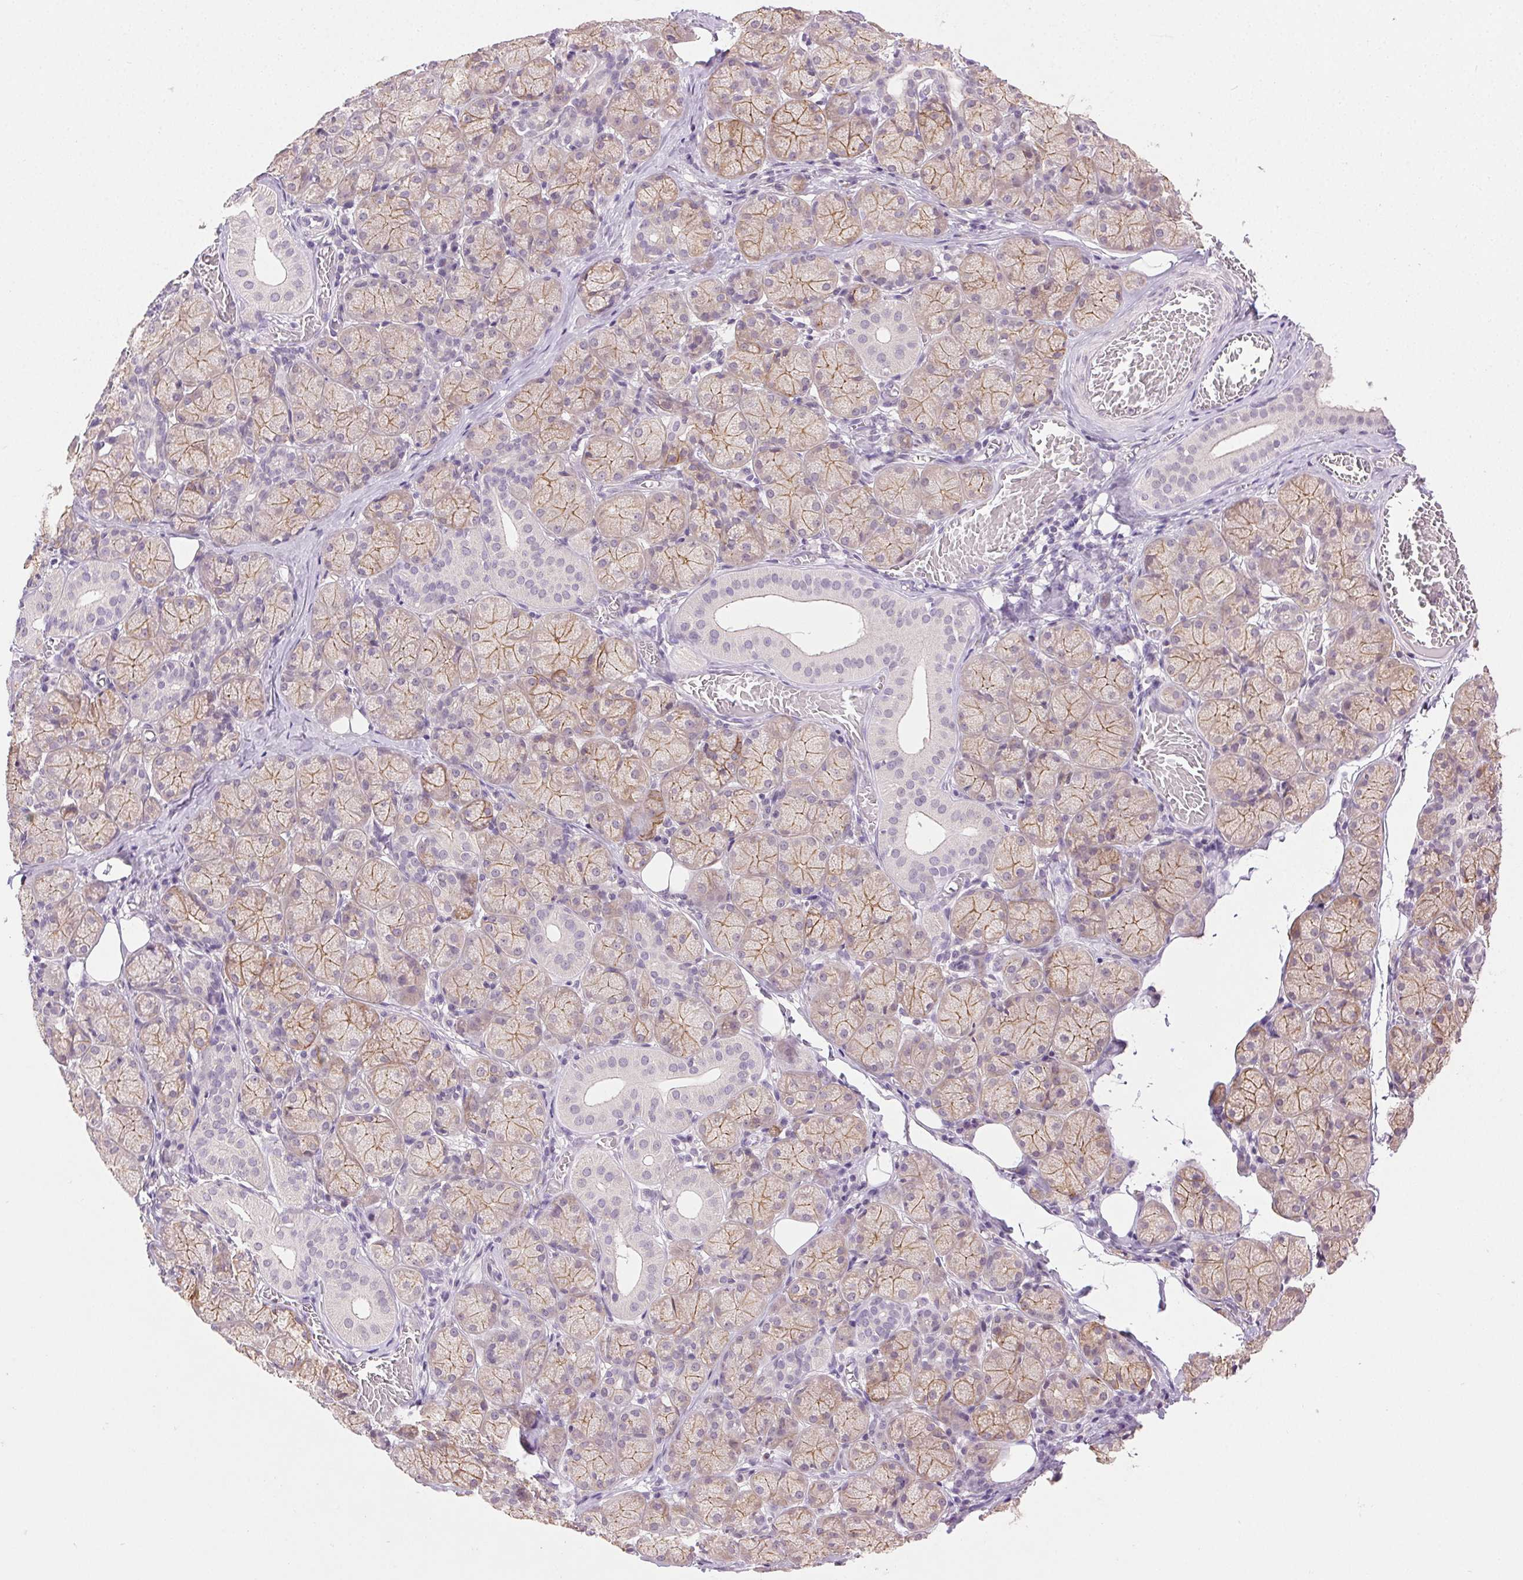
{"staining": {"intensity": "moderate", "quantity": "25%-75%", "location": "cytoplasmic/membranous"}, "tissue": "salivary gland", "cell_type": "Glandular cells", "image_type": "normal", "snomed": [{"axis": "morphology", "description": "Normal tissue, NOS"}, {"axis": "topography", "description": "Salivary gland"}, {"axis": "topography", "description": "Peripheral nerve tissue"}], "caption": "The micrograph shows staining of unremarkable salivary gland, revealing moderate cytoplasmic/membranous protein positivity (brown color) within glandular cells. (Brightfield microscopy of DAB IHC at high magnification).", "gene": "CLDN10", "patient": {"sex": "female", "age": 24}}